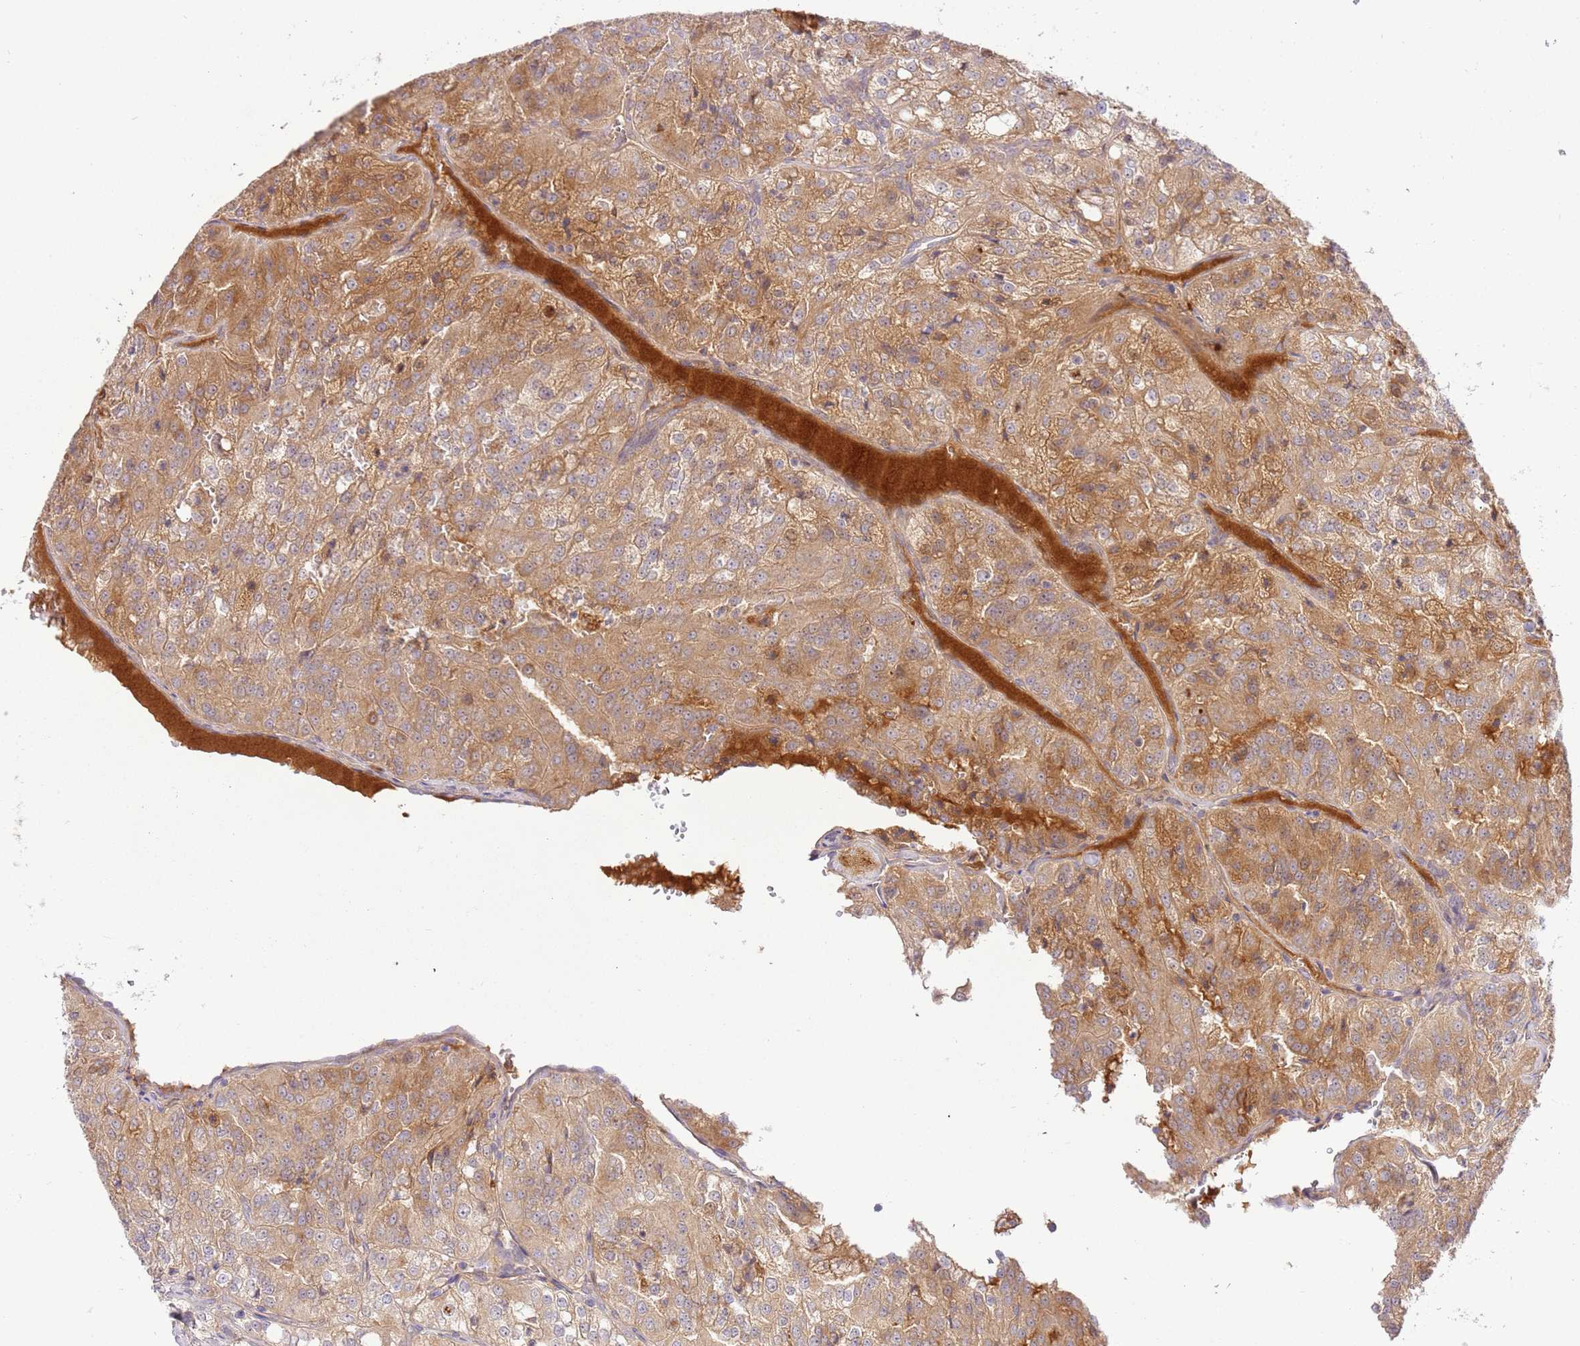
{"staining": {"intensity": "moderate", "quantity": ">75%", "location": "cytoplasmic/membranous"}, "tissue": "renal cancer", "cell_type": "Tumor cells", "image_type": "cancer", "snomed": [{"axis": "morphology", "description": "Adenocarcinoma, NOS"}, {"axis": "topography", "description": "Kidney"}], "caption": "IHC of renal cancer (adenocarcinoma) shows medium levels of moderate cytoplasmic/membranous staining in approximately >75% of tumor cells.", "gene": "C8G", "patient": {"sex": "female", "age": 63}}